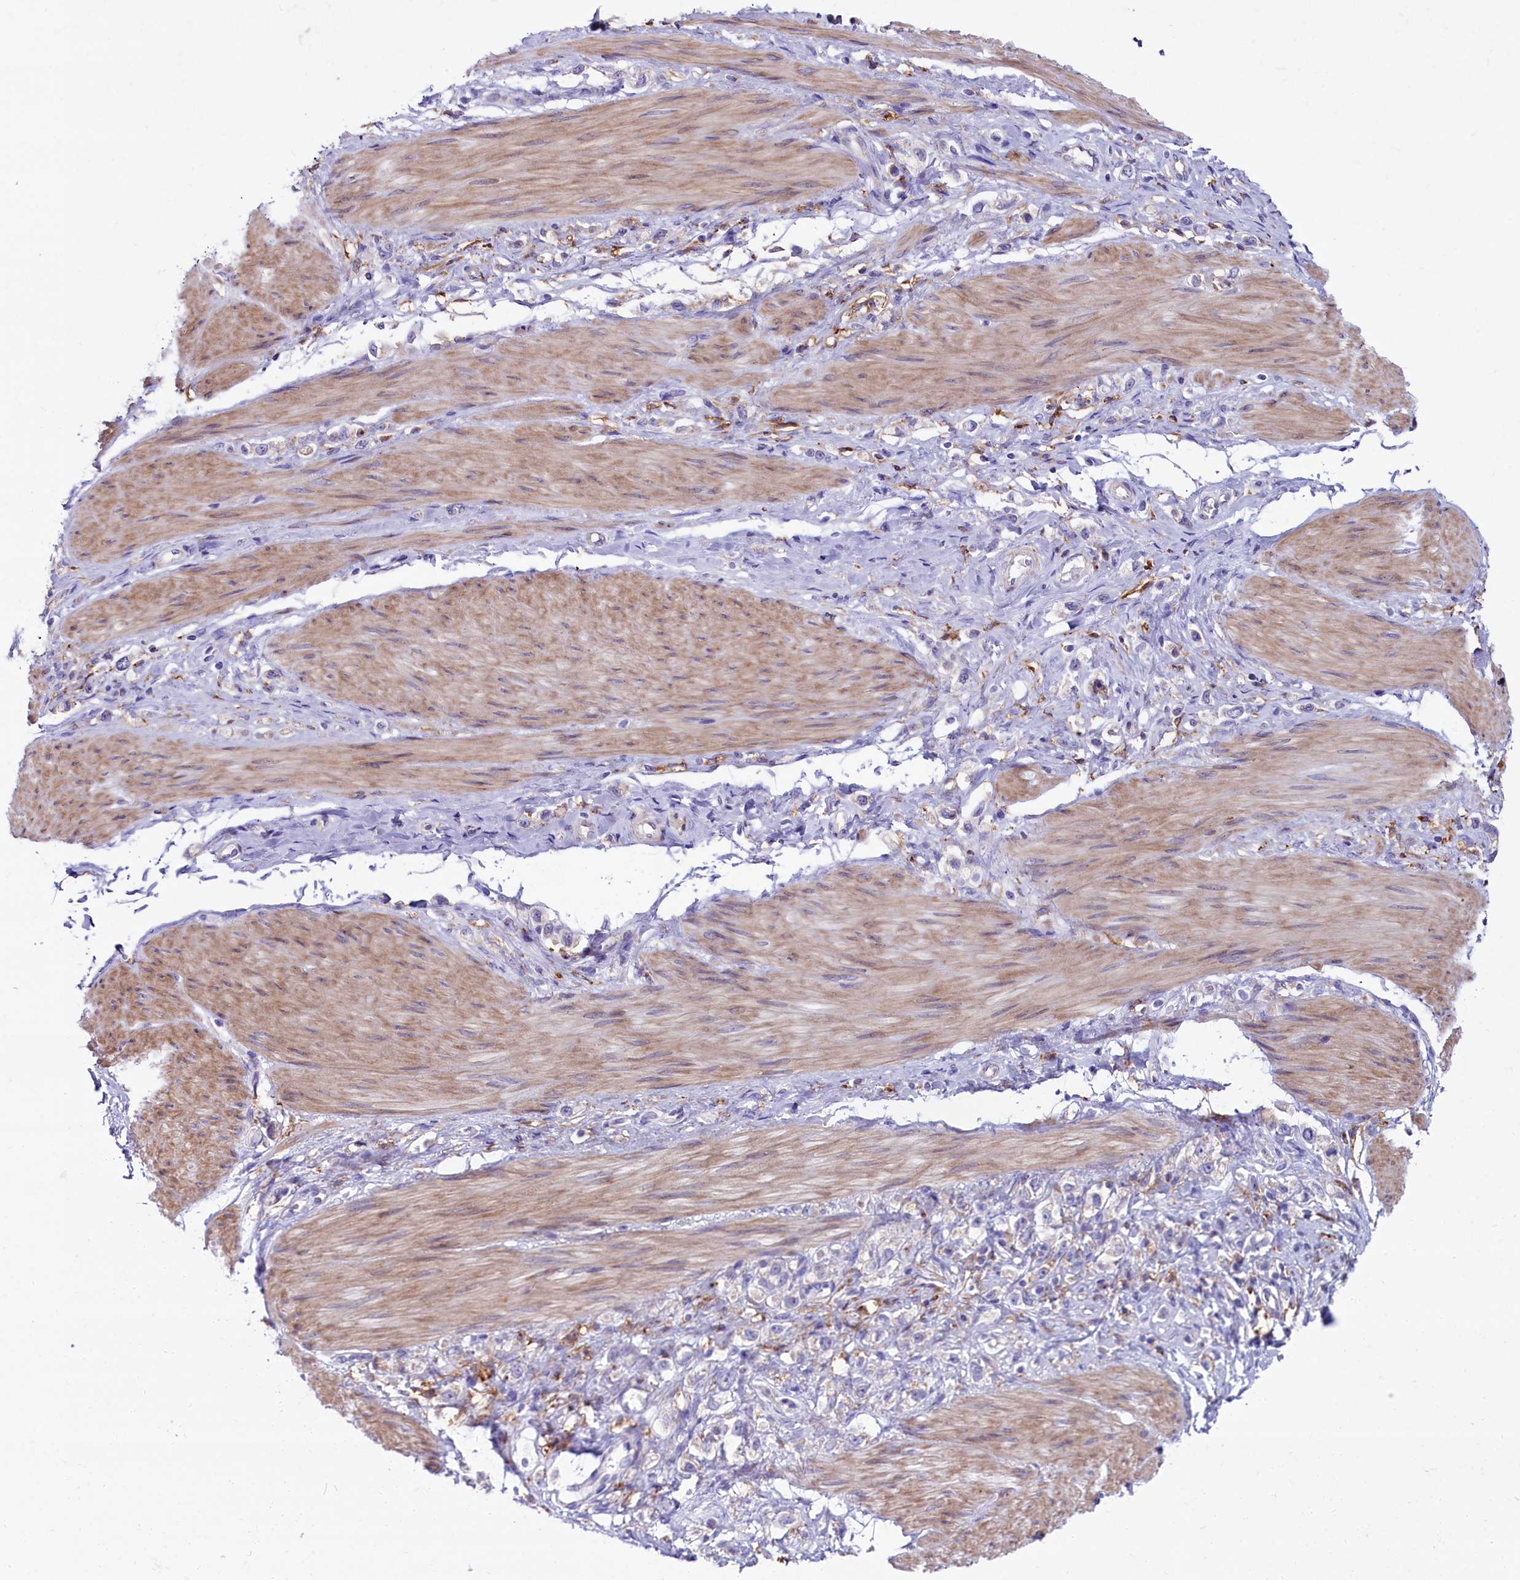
{"staining": {"intensity": "negative", "quantity": "none", "location": "none"}, "tissue": "stomach cancer", "cell_type": "Tumor cells", "image_type": "cancer", "snomed": [{"axis": "morphology", "description": "Adenocarcinoma, NOS"}, {"axis": "topography", "description": "Stomach"}], "caption": "The immunohistochemistry photomicrograph has no significant expression in tumor cells of stomach cancer tissue.", "gene": "IL20RA", "patient": {"sex": "female", "age": 65}}